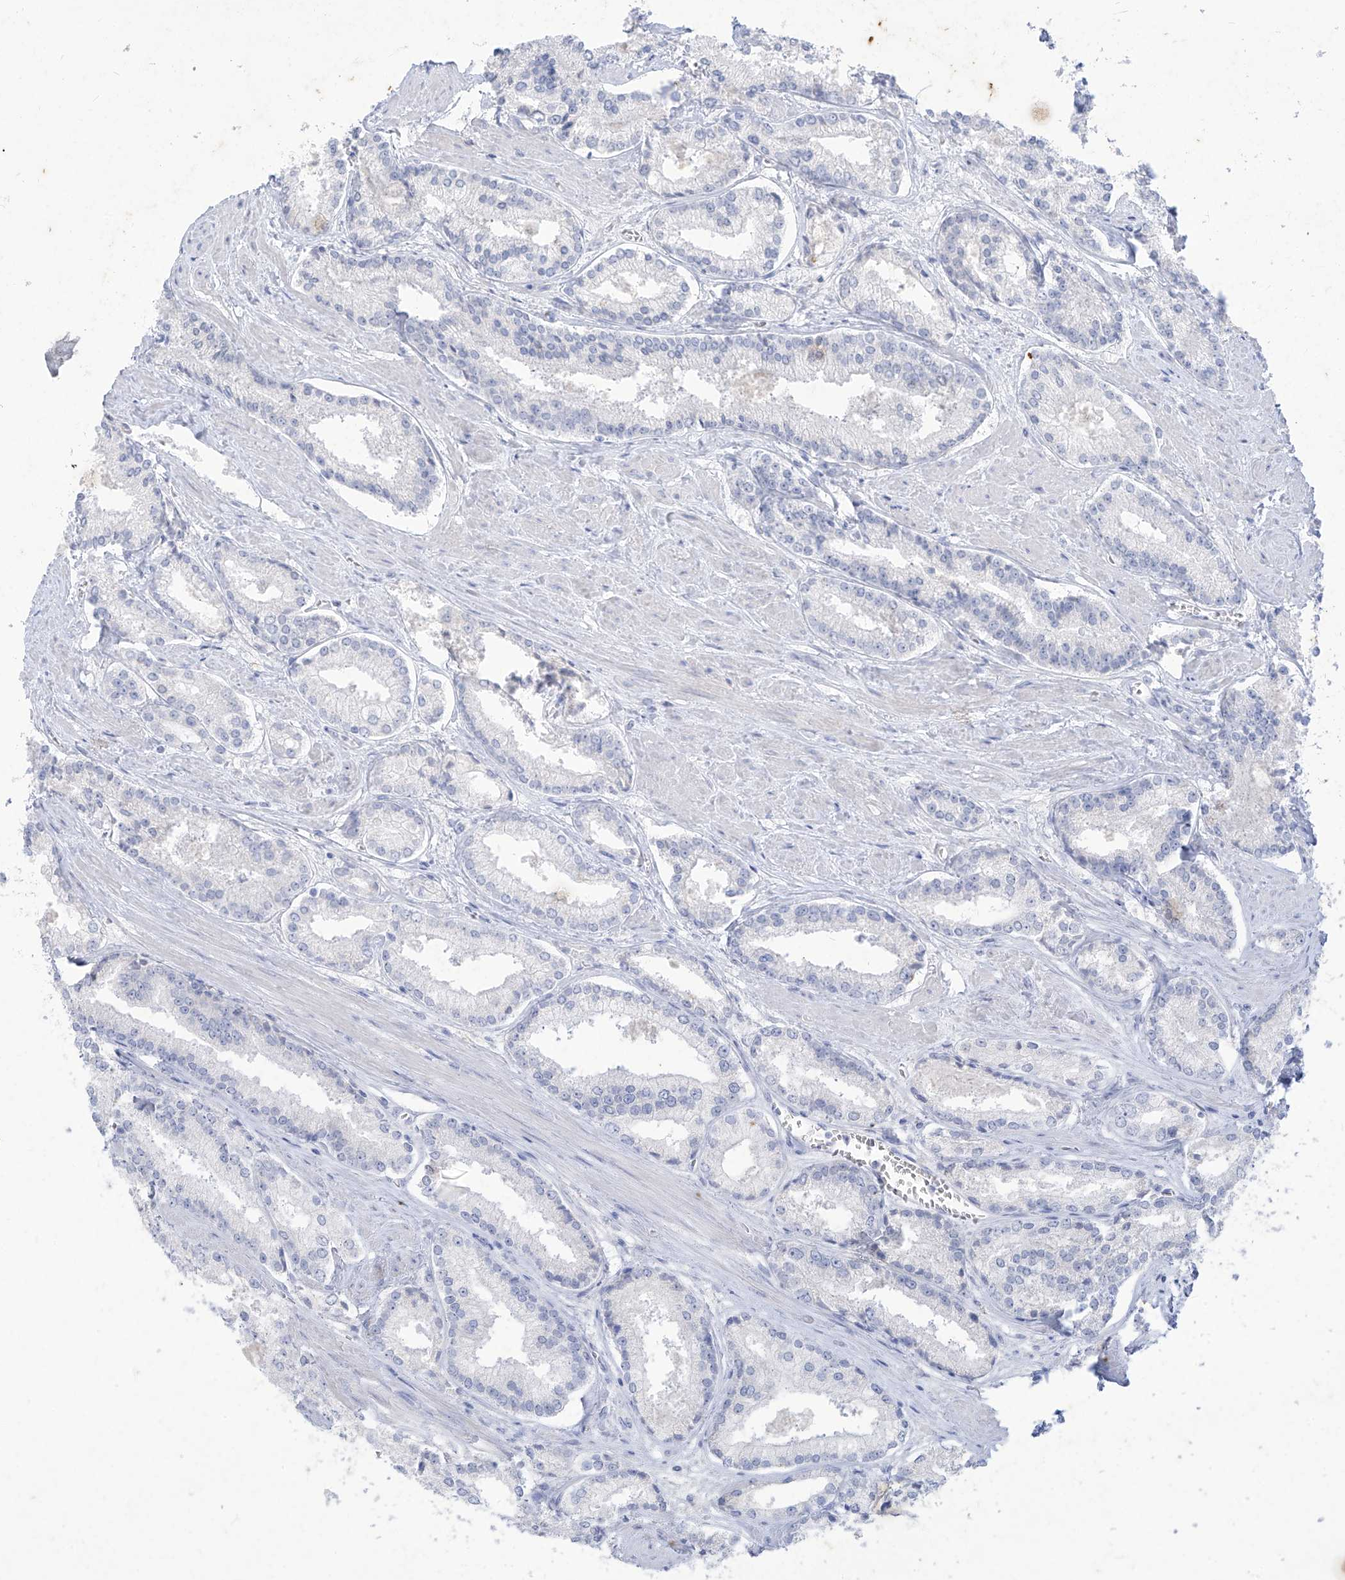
{"staining": {"intensity": "negative", "quantity": "none", "location": "none"}, "tissue": "prostate cancer", "cell_type": "Tumor cells", "image_type": "cancer", "snomed": [{"axis": "morphology", "description": "Adenocarcinoma, Low grade"}, {"axis": "topography", "description": "Prostate"}], "caption": "Immunohistochemical staining of prostate cancer reveals no significant staining in tumor cells. Brightfield microscopy of immunohistochemistry stained with DAB (3,3'-diaminobenzidine) (brown) and hematoxylin (blue), captured at high magnification.", "gene": "TGM4", "patient": {"sex": "male", "age": 54}}